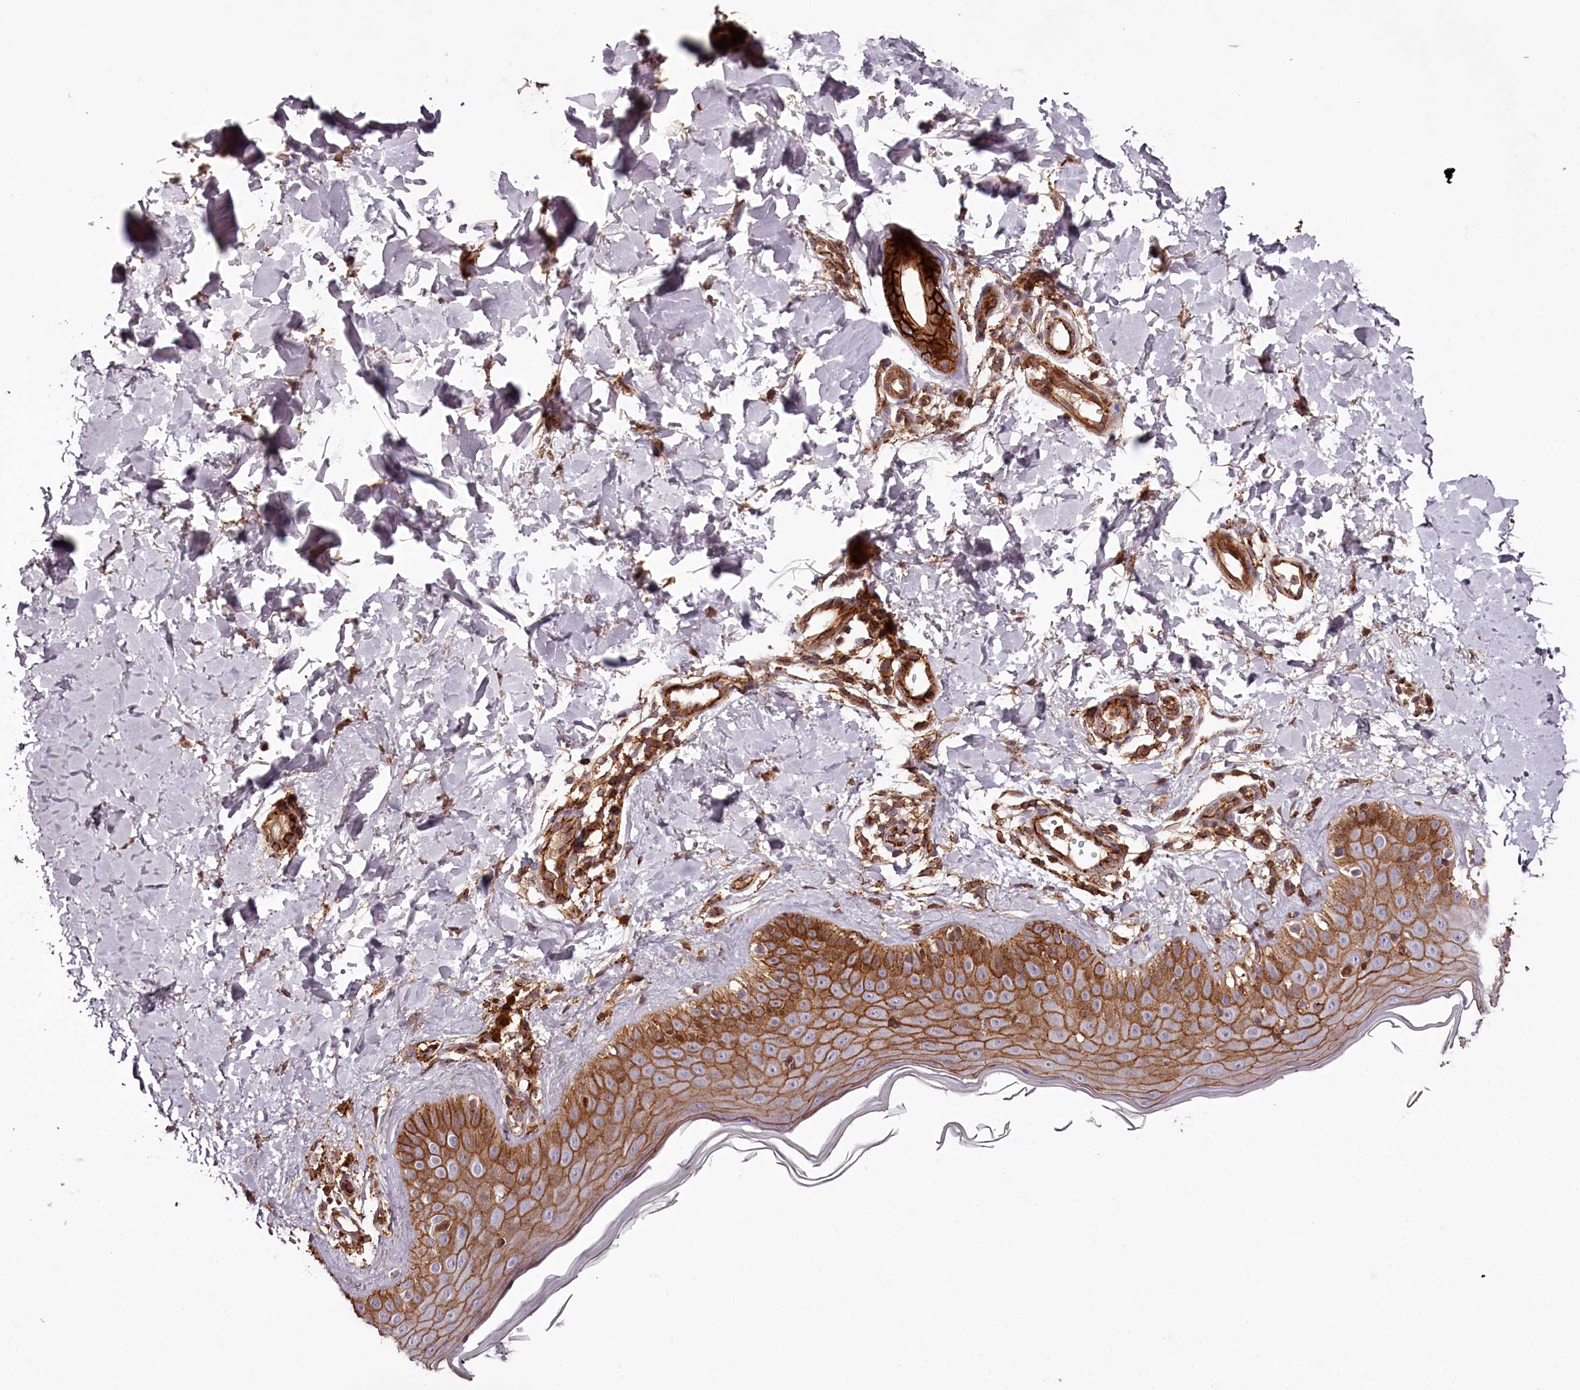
{"staining": {"intensity": "strong", "quantity": ">75%", "location": "cytoplasmic/membranous,nuclear"}, "tissue": "skin", "cell_type": "Fibroblasts", "image_type": "normal", "snomed": [{"axis": "morphology", "description": "Normal tissue, NOS"}, {"axis": "topography", "description": "Skin"}], "caption": "A brown stain shows strong cytoplasmic/membranous,nuclear positivity of a protein in fibroblasts of benign human skin. The protein of interest is stained brown, and the nuclei are stained in blue (DAB IHC with brightfield microscopy, high magnification).", "gene": "KIF14", "patient": {"sex": "male", "age": 52}}